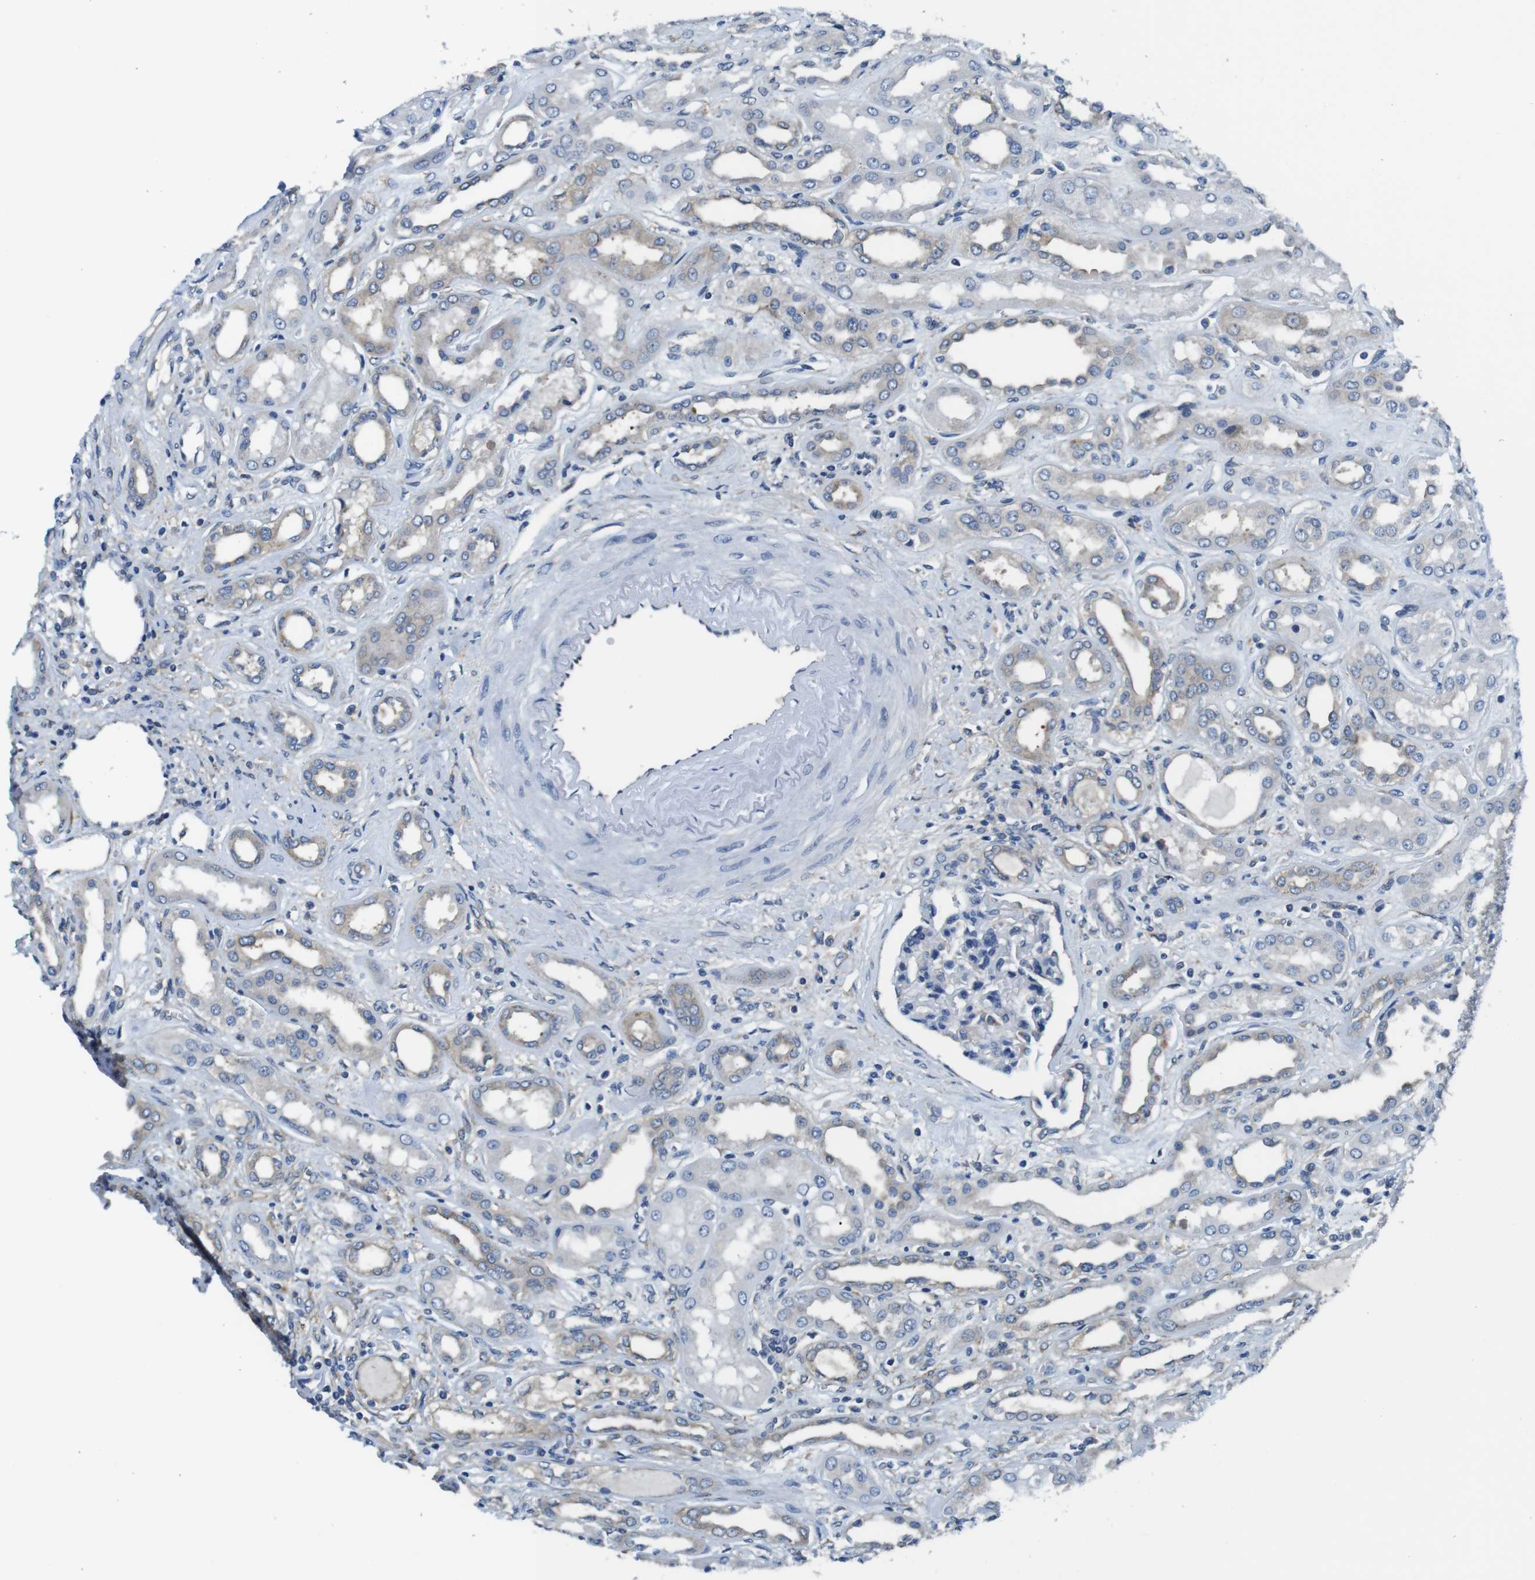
{"staining": {"intensity": "negative", "quantity": "none", "location": "none"}, "tissue": "kidney", "cell_type": "Cells in glomeruli", "image_type": "normal", "snomed": [{"axis": "morphology", "description": "Normal tissue, NOS"}, {"axis": "topography", "description": "Kidney"}], "caption": "Photomicrograph shows no significant protein positivity in cells in glomeruli of benign kidney.", "gene": "EIF2B5", "patient": {"sex": "male", "age": 59}}